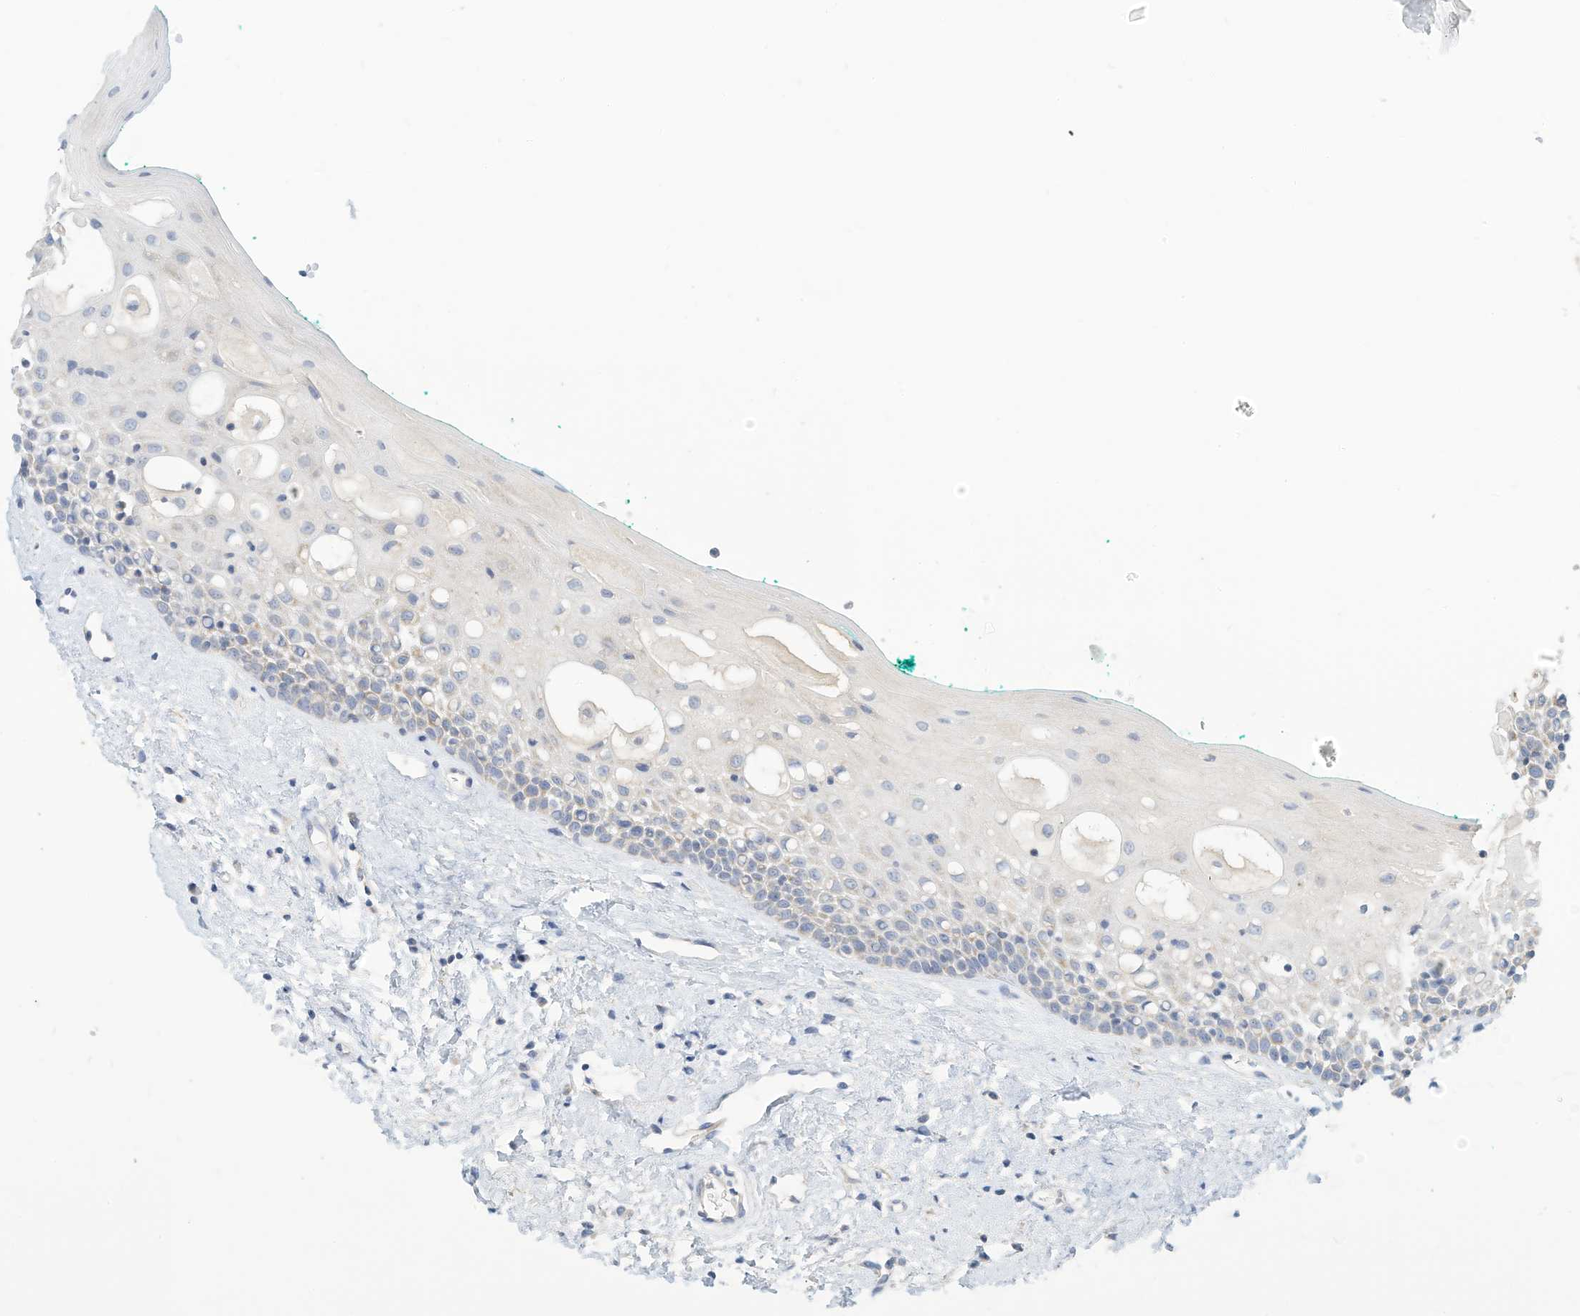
{"staining": {"intensity": "negative", "quantity": "none", "location": "none"}, "tissue": "oral mucosa", "cell_type": "Squamous epithelial cells", "image_type": "normal", "snomed": [{"axis": "morphology", "description": "Normal tissue, NOS"}, {"axis": "topography", "description": "Oral tissue"}], "caption": "Oral mucosa was stained to show a protein in brown. There is no significant positivity in squamous epithelial cells. (DAB (3,3'-diaminobenzidine) IHC visualized using brightfield microscopy, high magnification).", "gene": "RHOH", "patient": {"sex": "female", "age": 70}}